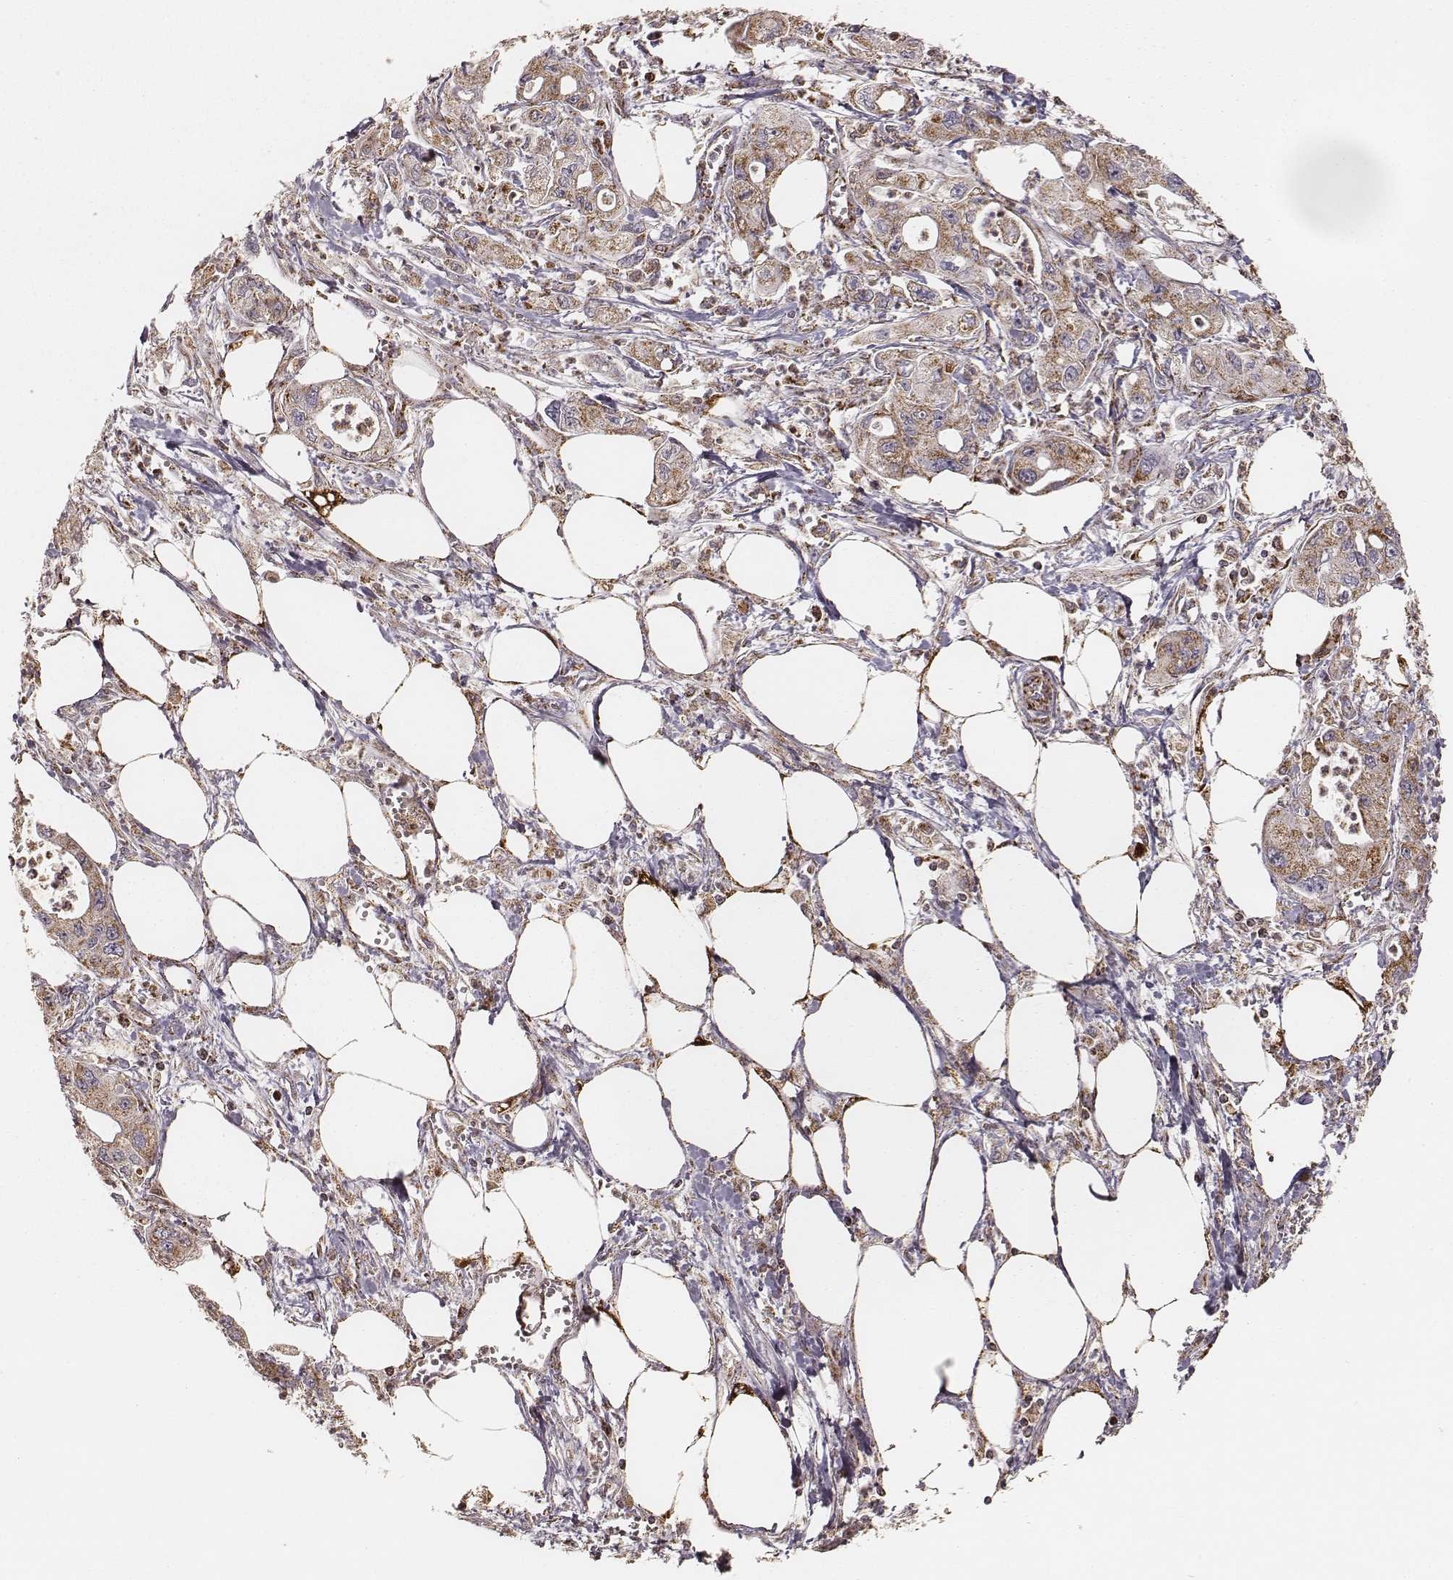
{"staining": {"intensity": "moderate", "quantity": ">75%", "location": "cytoplasmic/membranous"}, "tissue": "pancreatic cancer", "cell_type": "Tumor cells", "image_type": "cancer", "snomed": [{"axis": "morphology", "description": "Adenocarcinoma, NOS"}, {"axis": "topography", "description": "Pancreas"}], "caption": "Protein analysis of pancreatic cancer tissue displays moderate cytoplasmic/membranous positivity in about >75% of tumor cells.", "gene": "CS", "patient": {"sex": "male", "age": 70}}